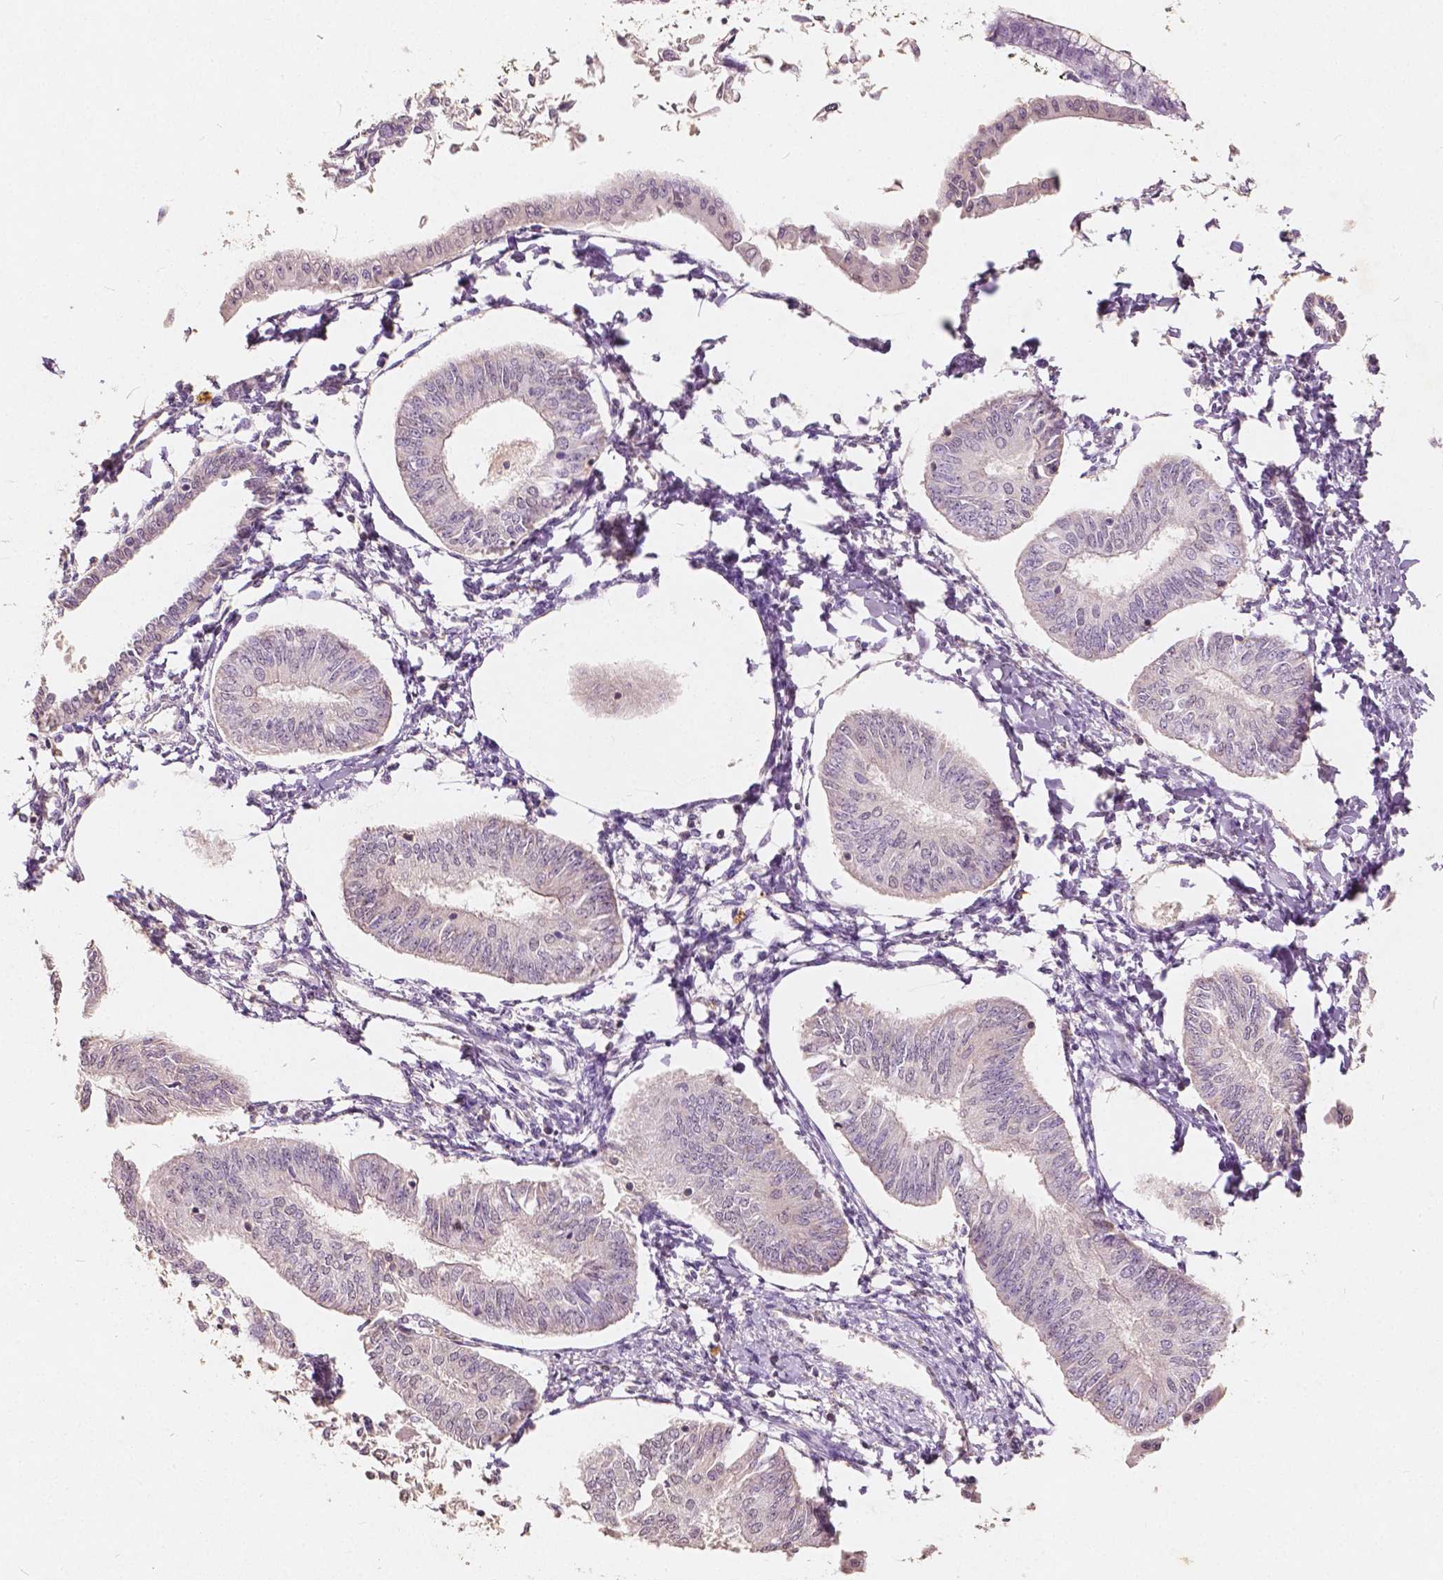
{"staining": {"intensity": "negative", "quantity": "none", "location": "none"}, "tissue": "endometrial cancer", "cell_type": "Tumor cells", "image_type": "cancer", "snomed": [{"axis": "morphology", "description": "Adenocarcinoma, NOS"}, {"axis": "topography", "description": "Endometrium"}], "caption": "Micrograph shows no significant protein positivity in tumor cells of adenocarcinoma (endometrial). The staining was performed using DAB (3,3'-diaminobenzidine) to visualize the protein expression in brown, while the nuclei were stained in blue with hematoxylin (Magnification: 20x).", "gene": "SOX15", "patient": {"sex": "female", "age": 58}}